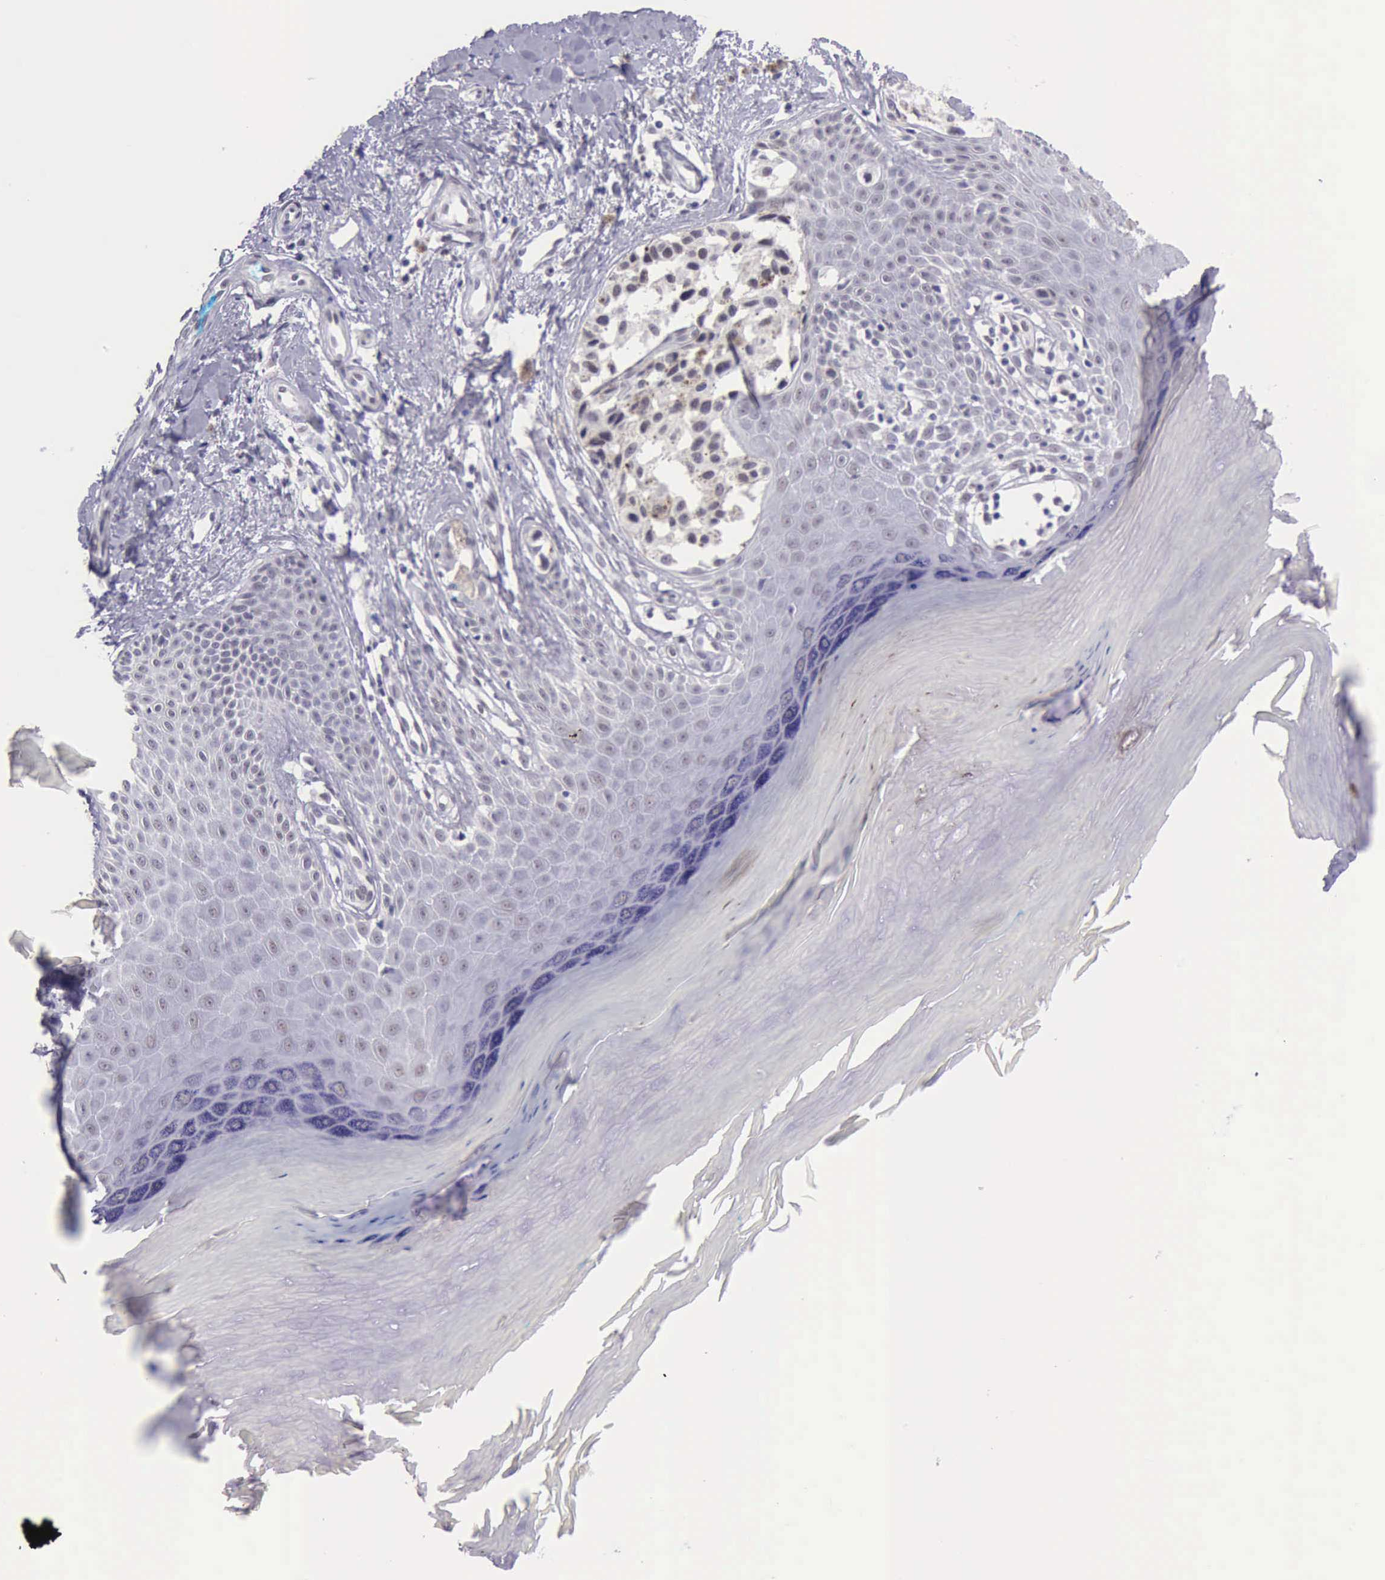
{"staining": {"intensity": "weak", "quantity": "<25%", "location": "nuclear"}, "tissue": "melanoma", "cell_type": "Tumor cells", "image_type": "cancer", "snomed": [{"axis": "morphology", "description": "Malignant melanoma, NOS"}, {"axis": "topography", "description": "Skin"}], "caption": "This is an IHC micrograph of human melanoma. There is no positivity in tumor cells.", "gene": "EP300", "patient": {"sex": "male", "age": 79}}